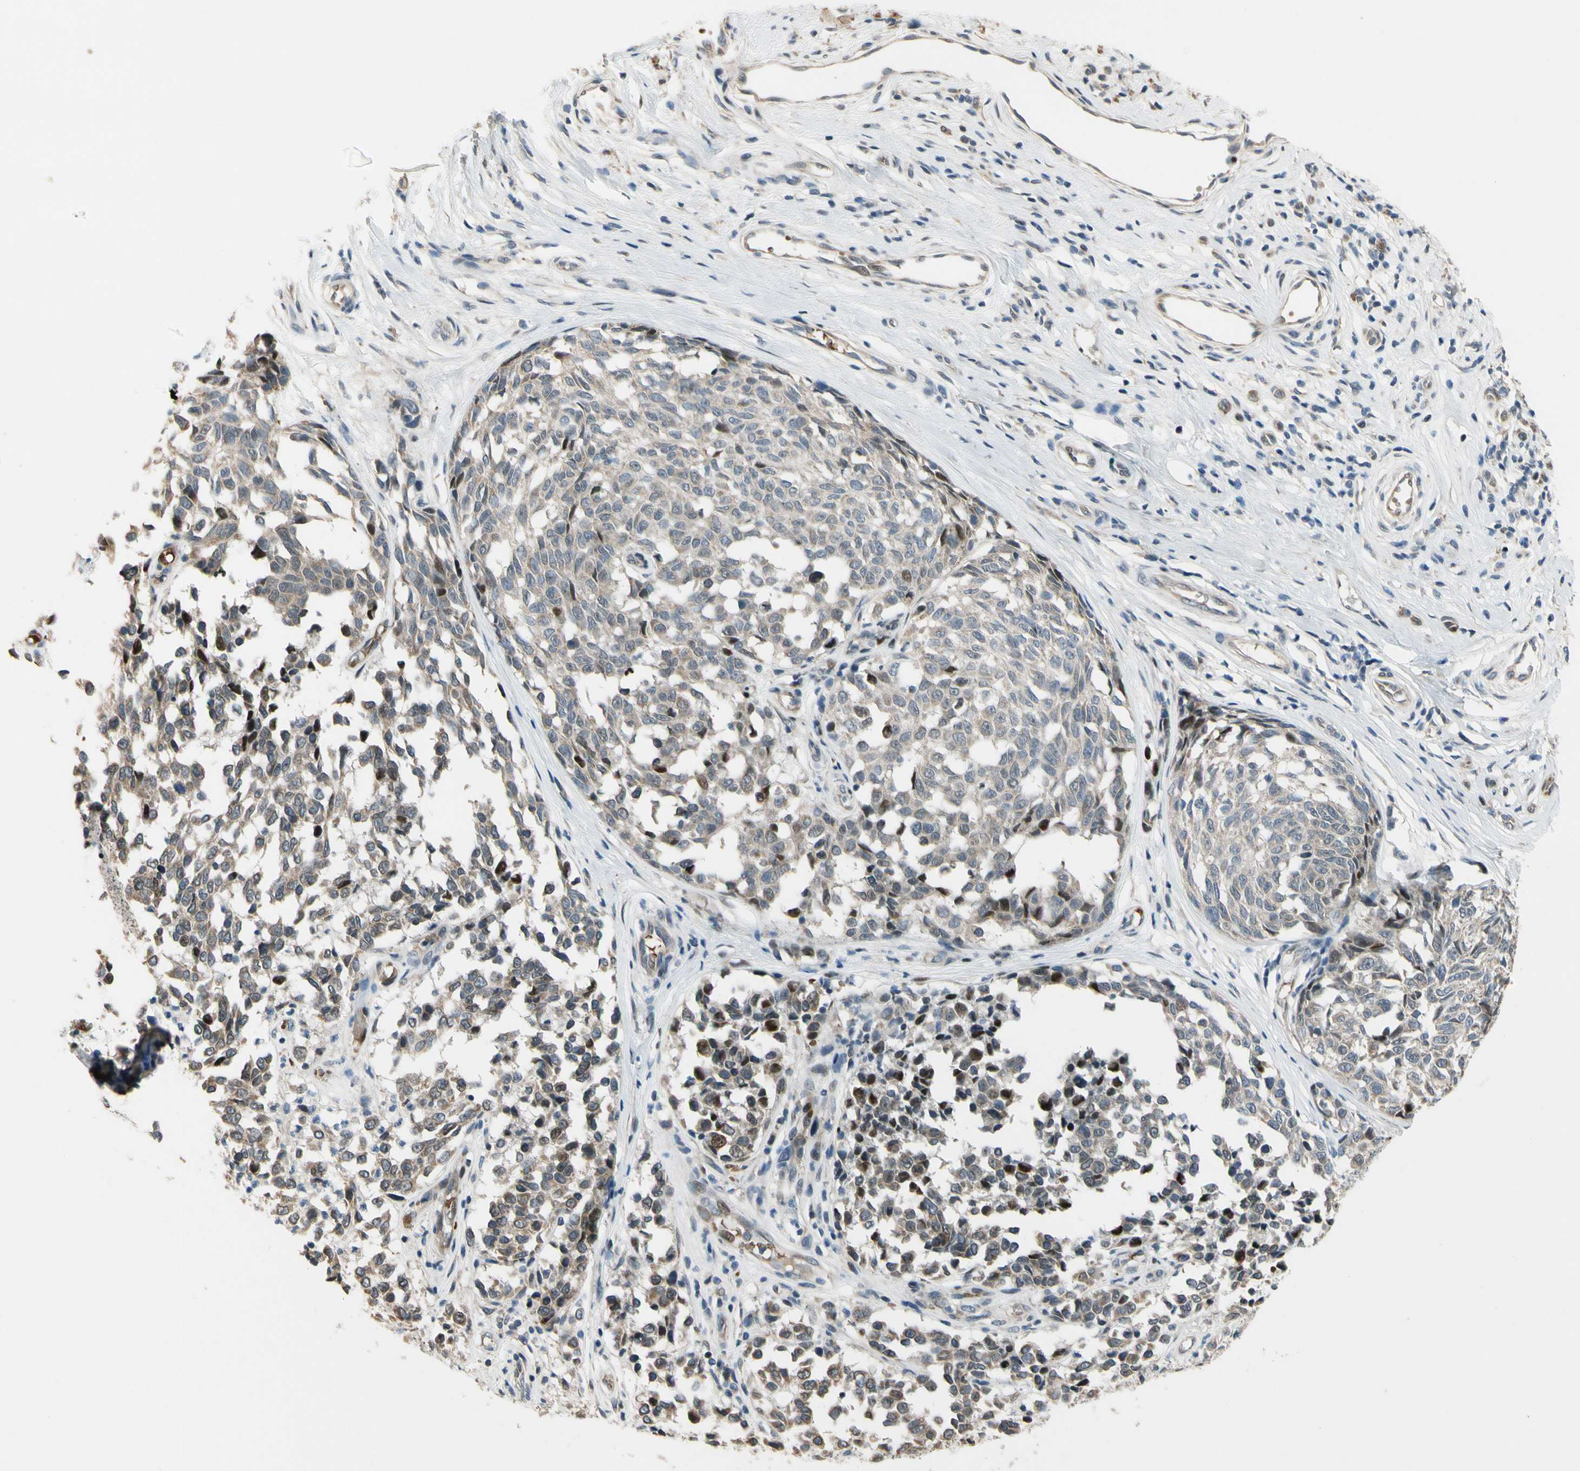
{"staining": {"intensity": "moderate", "quantity": "25%-75%", "location": "cytoplasmic/membranous,nuclear"}, "tissue": "melanoma", "cell_type": "Tumor cells", "image_type": "cancer", "snomed": [{"axis": "morphology", "description": "Malignant melanoma, NOS"}, {"axis": "topography", "description": "Skin"}], "caption": "A brown stain labels moderate cytoplasmic/membranous and nuclear expression of a protein in human melanoma tumor cells.", "gene": "ZNF184", "patient": {"sex": "female", "age": 64}}